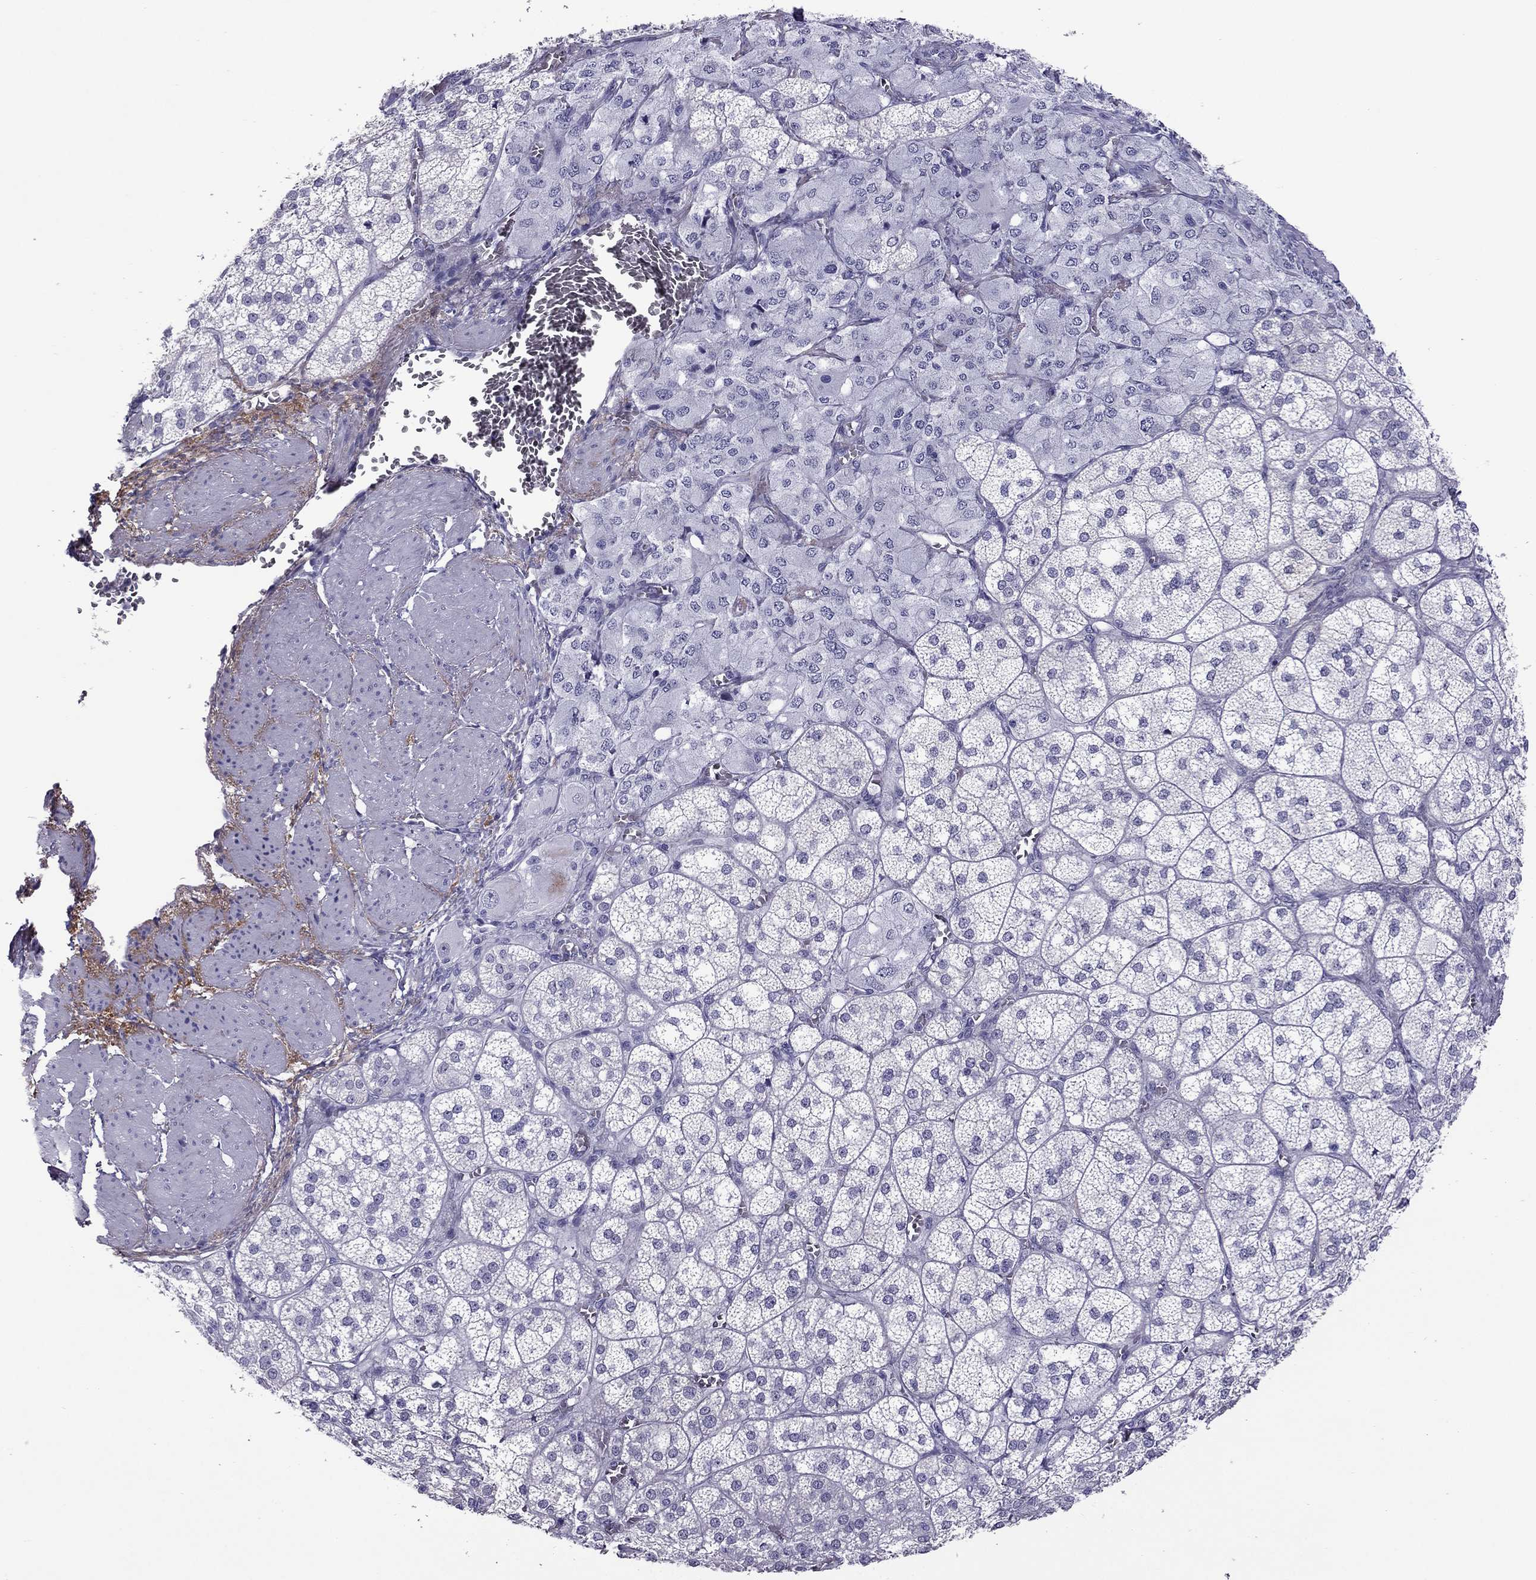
{"staining": {"intensity": "negative", "quantity": "none", "location": "none"}, "tissue": "adrenal gland", "cell_type": "Glandular cells", "image_type": "normal", "snomed": [{"axis": "morphology", "description": "Normal tissue, NOS"}, {"axis": "topography", "description": "Adrenal gland"}], "caption": "Immunohistochemistry of unremarkable human adrenal gland exhibits no staining in glandular cells.", "gene": "MYLK3", "patient": {"sex": "female", "age": 60}}